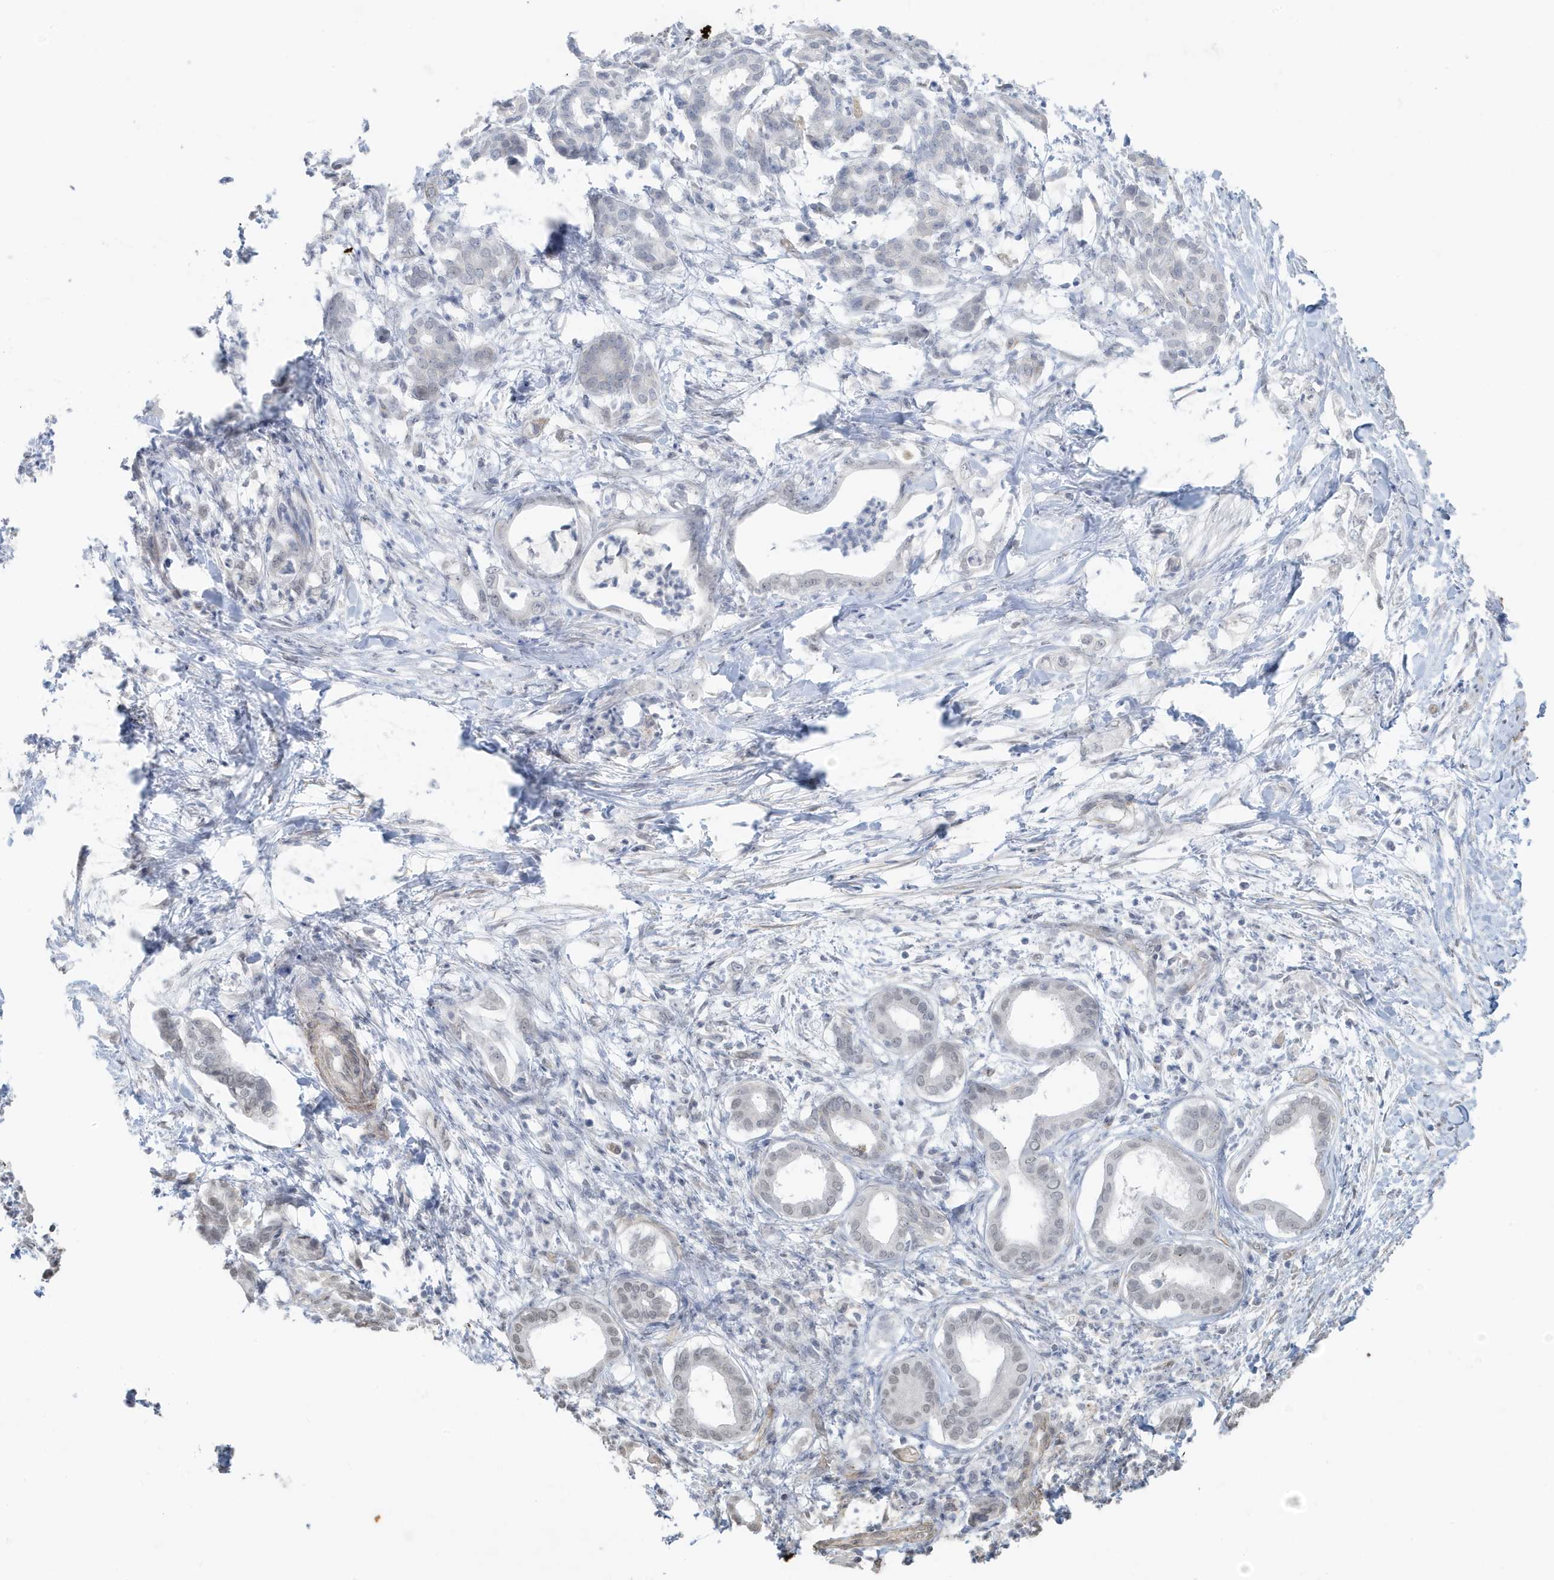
{"staining": {"intensity": "negative", "quantity": "none", "location": "none"}, "tissue": "pancreatic cancer", "cell_type": "Tumor cells", "image_type": "cancer", "snomed": [{"axis": "morphology", "description": "Adenocarcinoma, NOS"}, {"axis": "topography", "description": "Pancreas"}], "caption": "Histopathology image shows no significant protein staining in tumor cells of pancreatic adenocarcinoma. (Brightfield microscopy of DAB (3,3'-diaminobenzidine) IHC at high magnification).", "gene": "CHCHD4", "patient": {"sex": "female", "age": 55}}